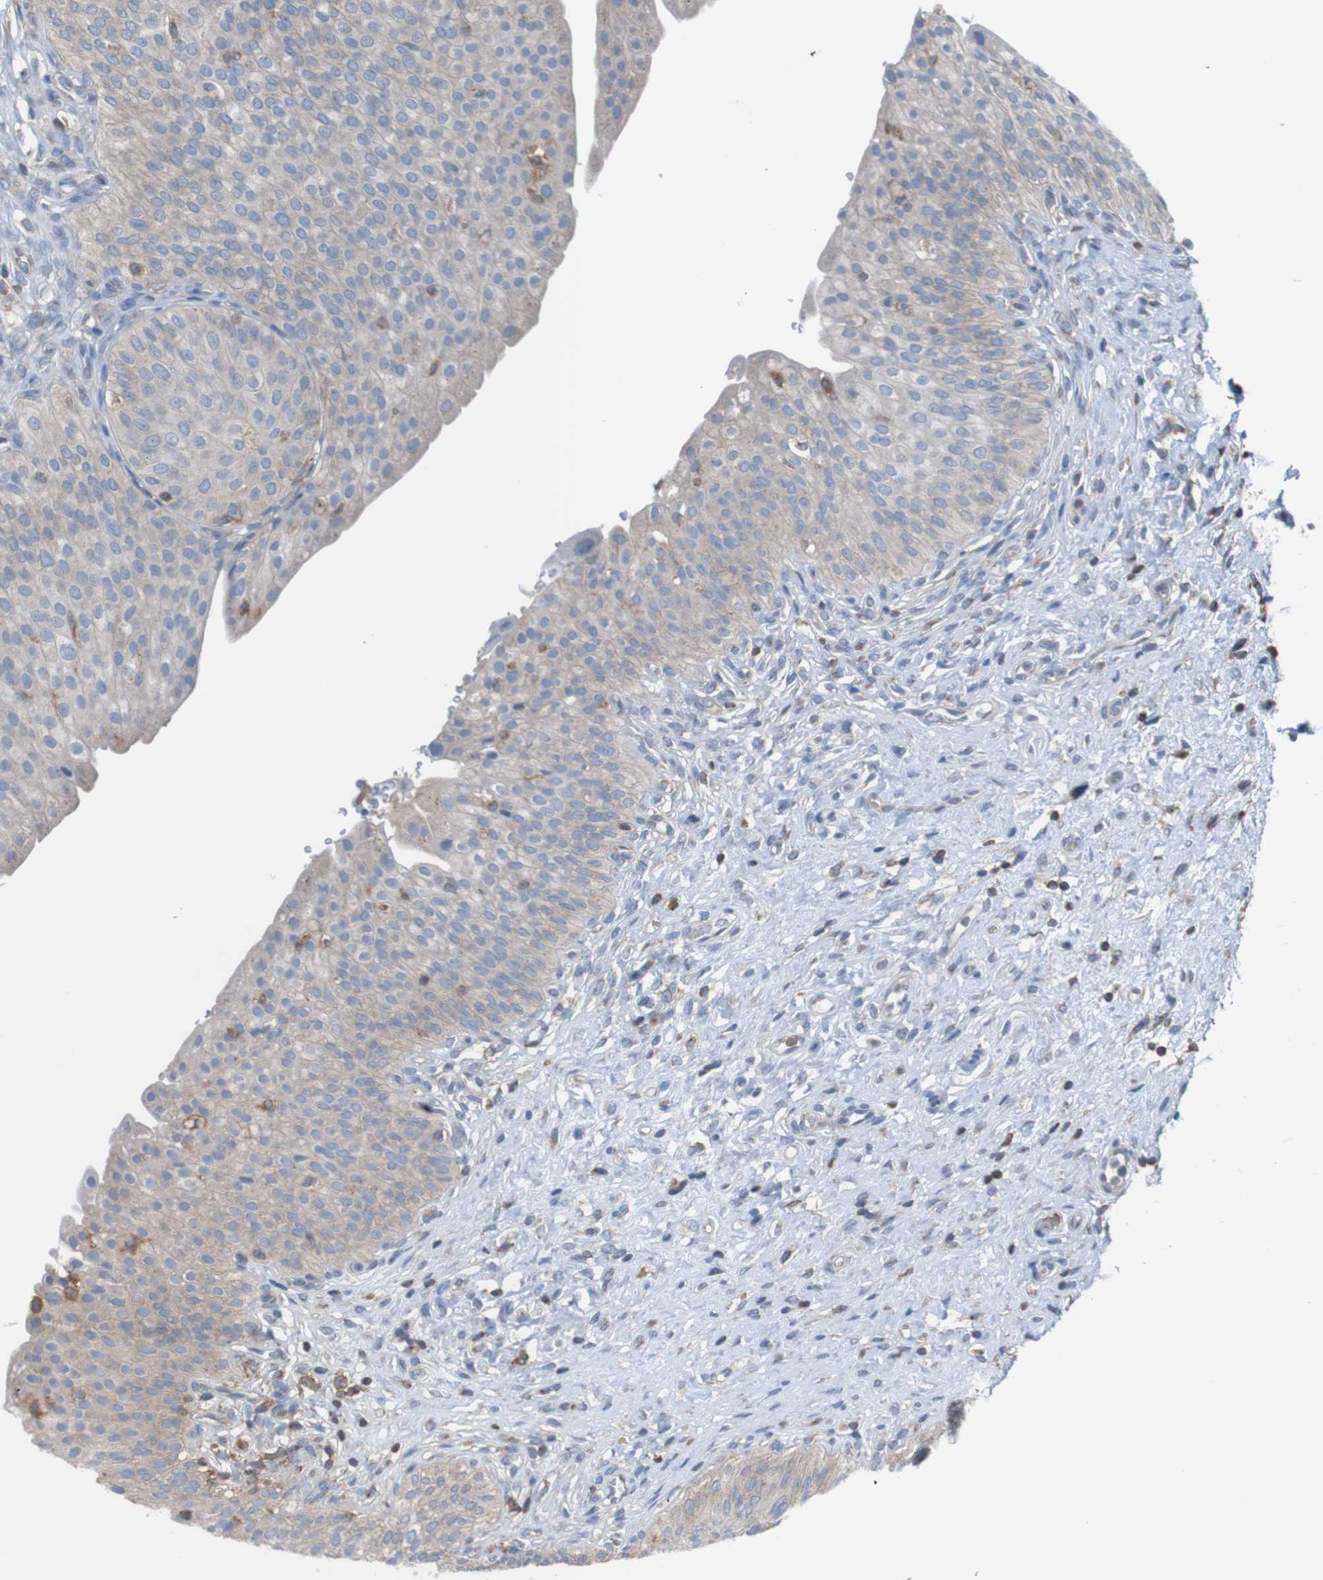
{"staining": {"intensity": "moderate", "quantity": "25%-75%", "location": "cytoplasmic/membranous"}, "tissue": "urinary bladder", "cell_type": "Urothelial cells", "image_type": "normal", "snomed": [{"axis": "morphology", "description": "Normal tissue, NOS"}, {"axis": "topography", "description": "Urinary bladder"}], "caption": "A brown stain highlights moderate cytoplasmic/membranous expression of a protein in urothelial cells of benign human urinary bladder.", "gene": "MINAR1", "patient": {"sex": "male", "age": 46}}